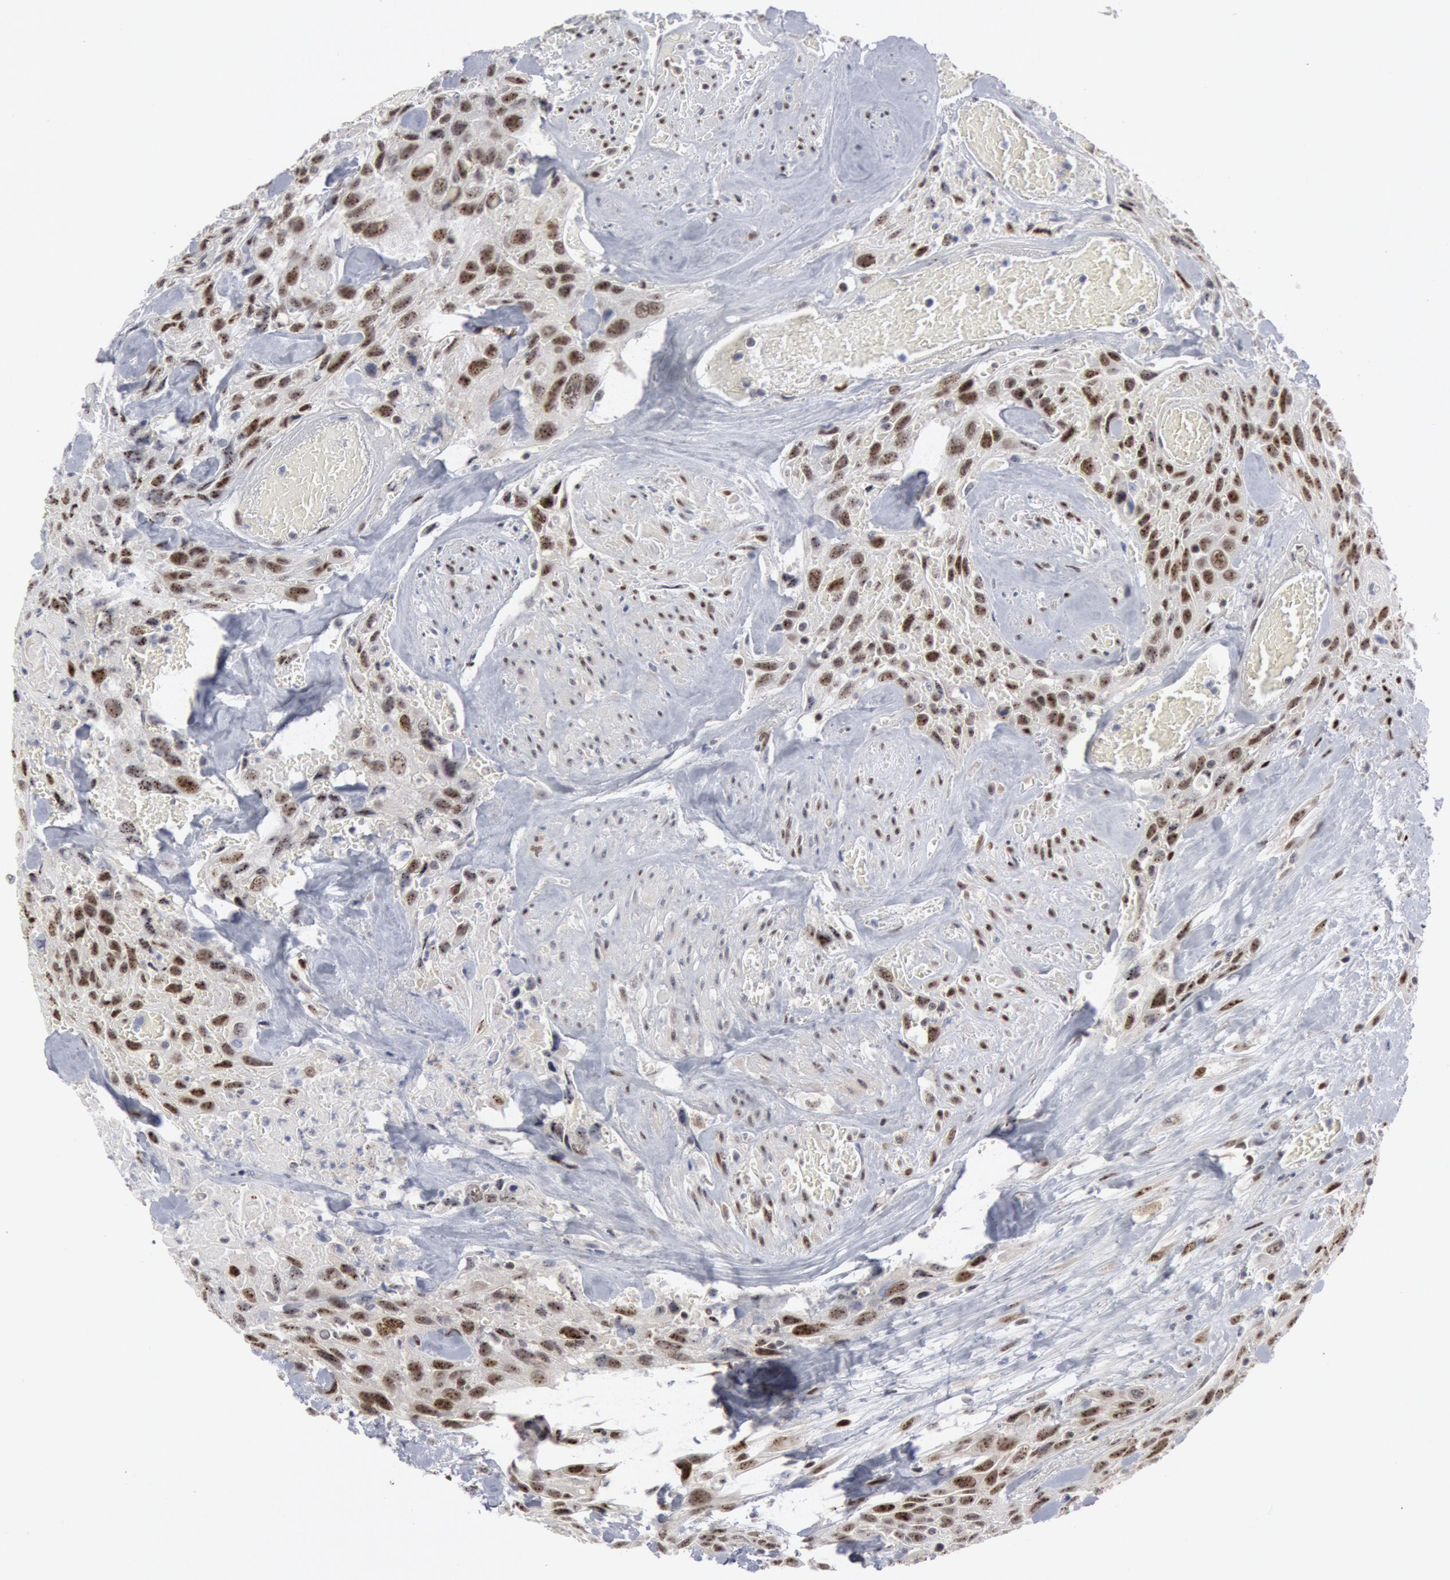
{"staining": {"intensity": "moderate", "quantity": "25%-75%", "location": "nuclear"}, "tissue": "urothelial cancer", "cell_type": "Tumor cells", "image_type": "cancer", "snomed": [{"axis": "morphology", "description": "Urothelial carcinoma, High grade"}, {"axis": "topography", "description": "Urinary bladder"}], "caption": "High-grade urothelial carcinoma was stained to show a protein in brown. There is medium levels of moderate nuclear staining in about 25%-75% of tumor cells. Immunohistochemistry (ihc) stains the protein in brown and the nuclei are stained blue.", "gene": "FOXO1", "patient": {"sex": "female", "age": 84}}